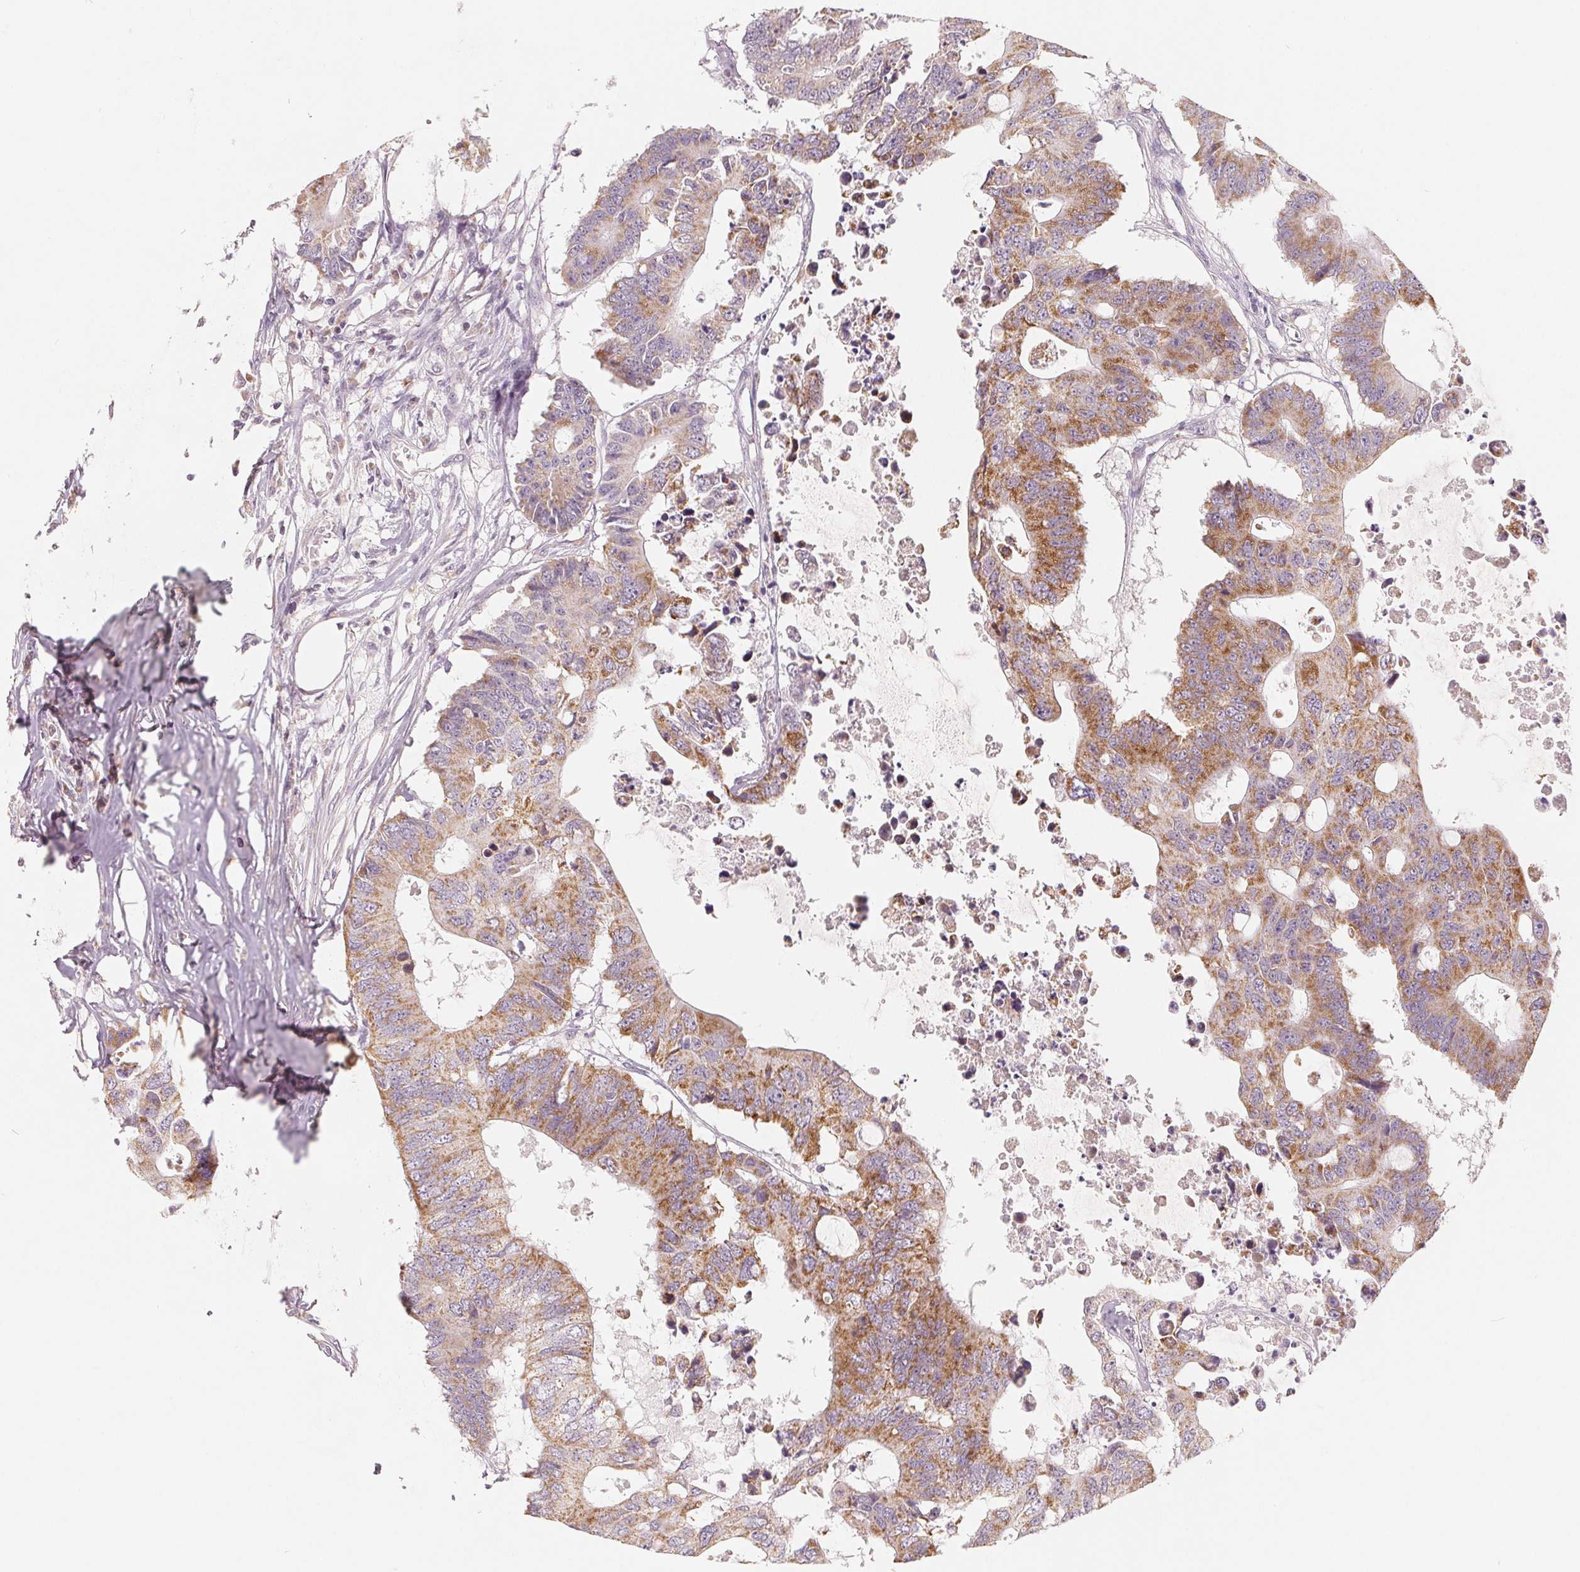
{"staining": {"intensity": "moderate", "quantity": "25%-75%", "location": "cytoplasmic/membranous"}, "tissue": "colorectal cancer", "cell_type": "Tumor cells", "image_type": "cancer", "snomed": [{"axis": "morphology", "description": "Adenocarcinoma, NOS"}, {"axis": "topography", "description": "Colon"}], "caption": "DAB immunohistochemical staining of colorectal cancer (adenocarcinoma) demonstrates moderate cytoplasmic/membranous protein expression in about 25%-75% of tumor cells.", "gene": "GHITM", "patient": {"sex": "male", "age": 71}}